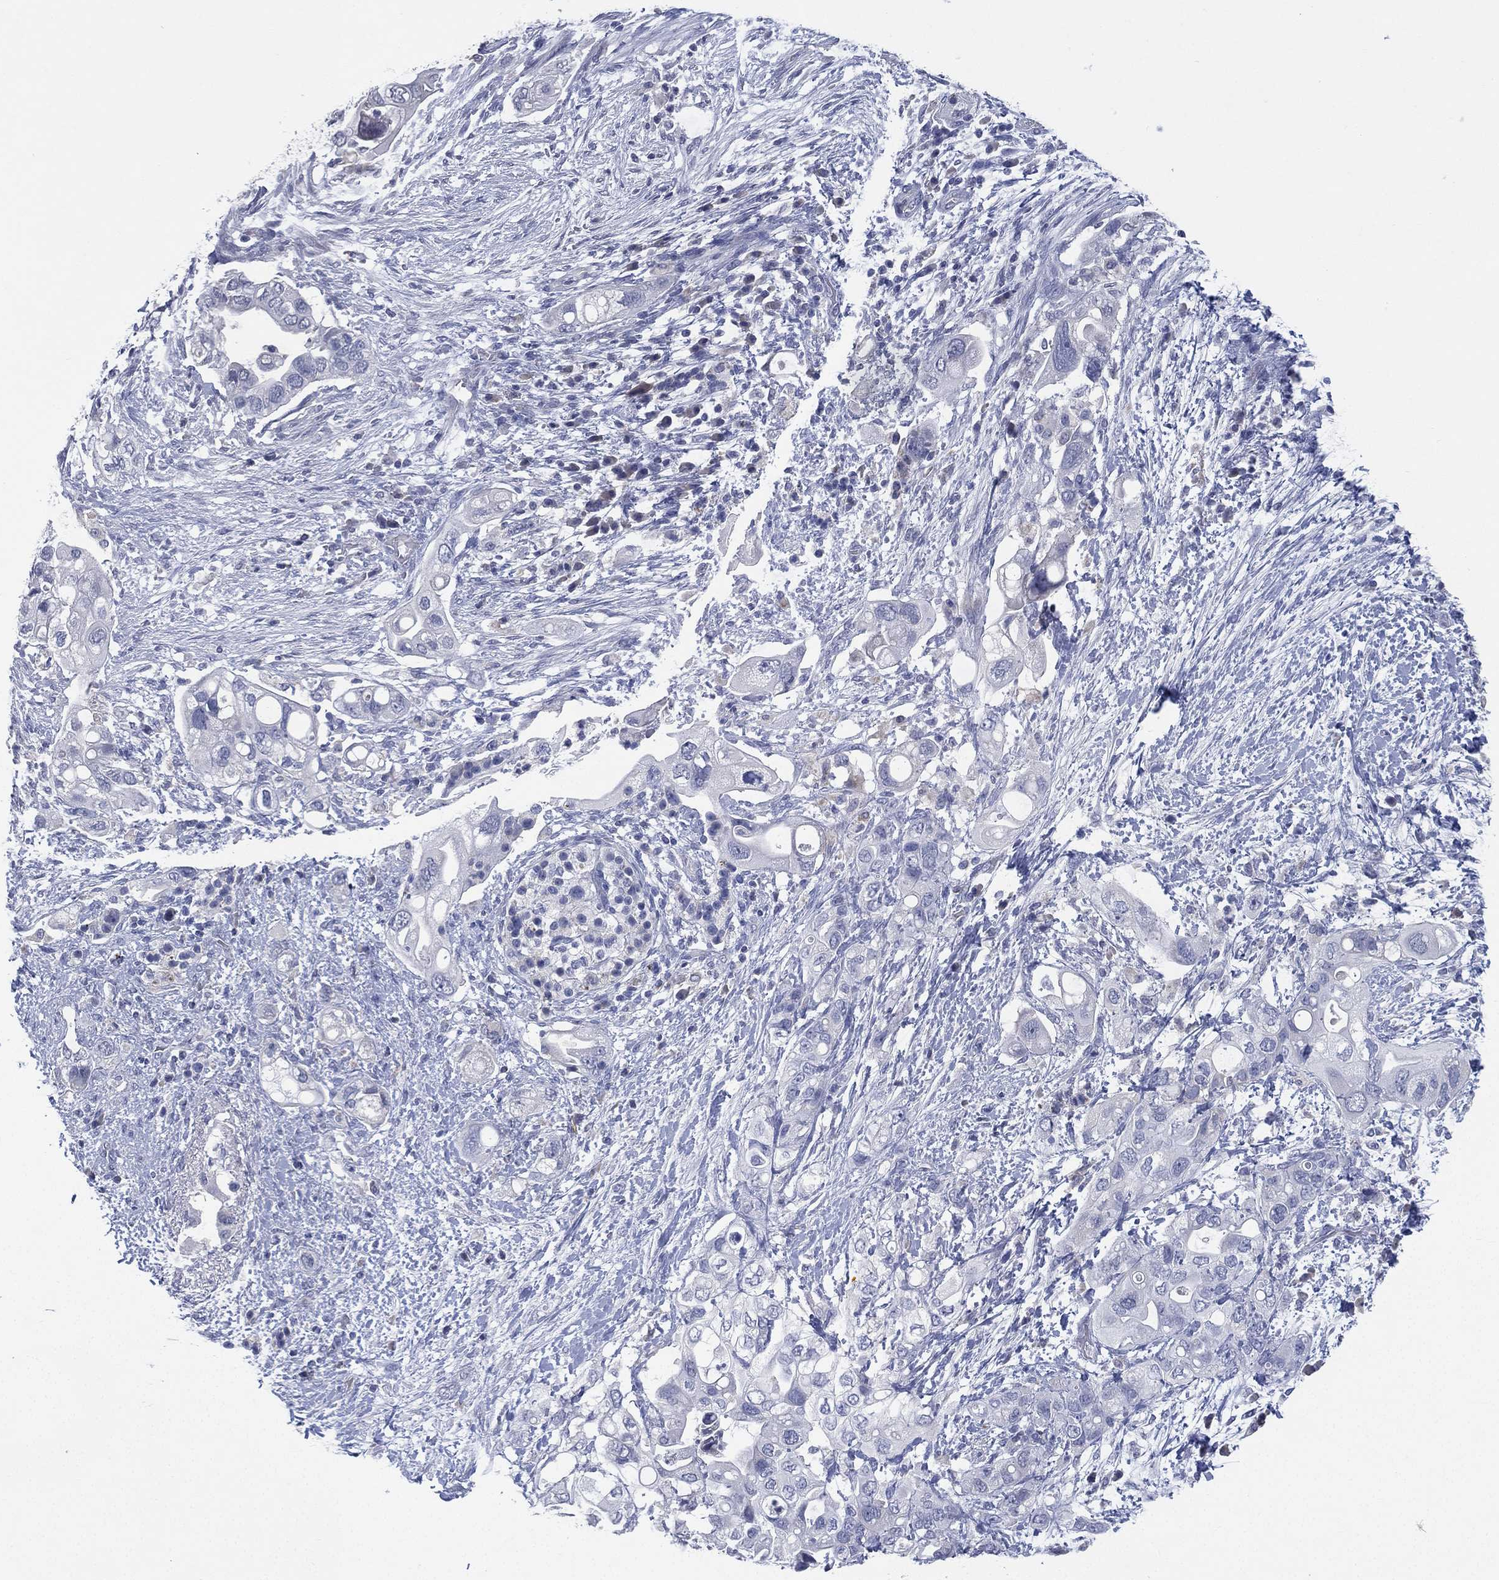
{"staining": {"intensity": "negative", "quantity": "none", "location": "none"}, "tissue": "pancreatic cancer", "cell_type": "Tumor cells", "image_type": "cancer", "snomed": [{"axis": "morphology", "description": "Adenocarcinoma, NOS"}, {"axis": "topography", "description": "Pancreas"}], "caption": "DAB immunohistochemical staining of human adenocarcinoma (pancreatic) reveals no significant expression in tumor cells.", "gene": "KRT35", "patient": {"sex": "female", "age": 72}}